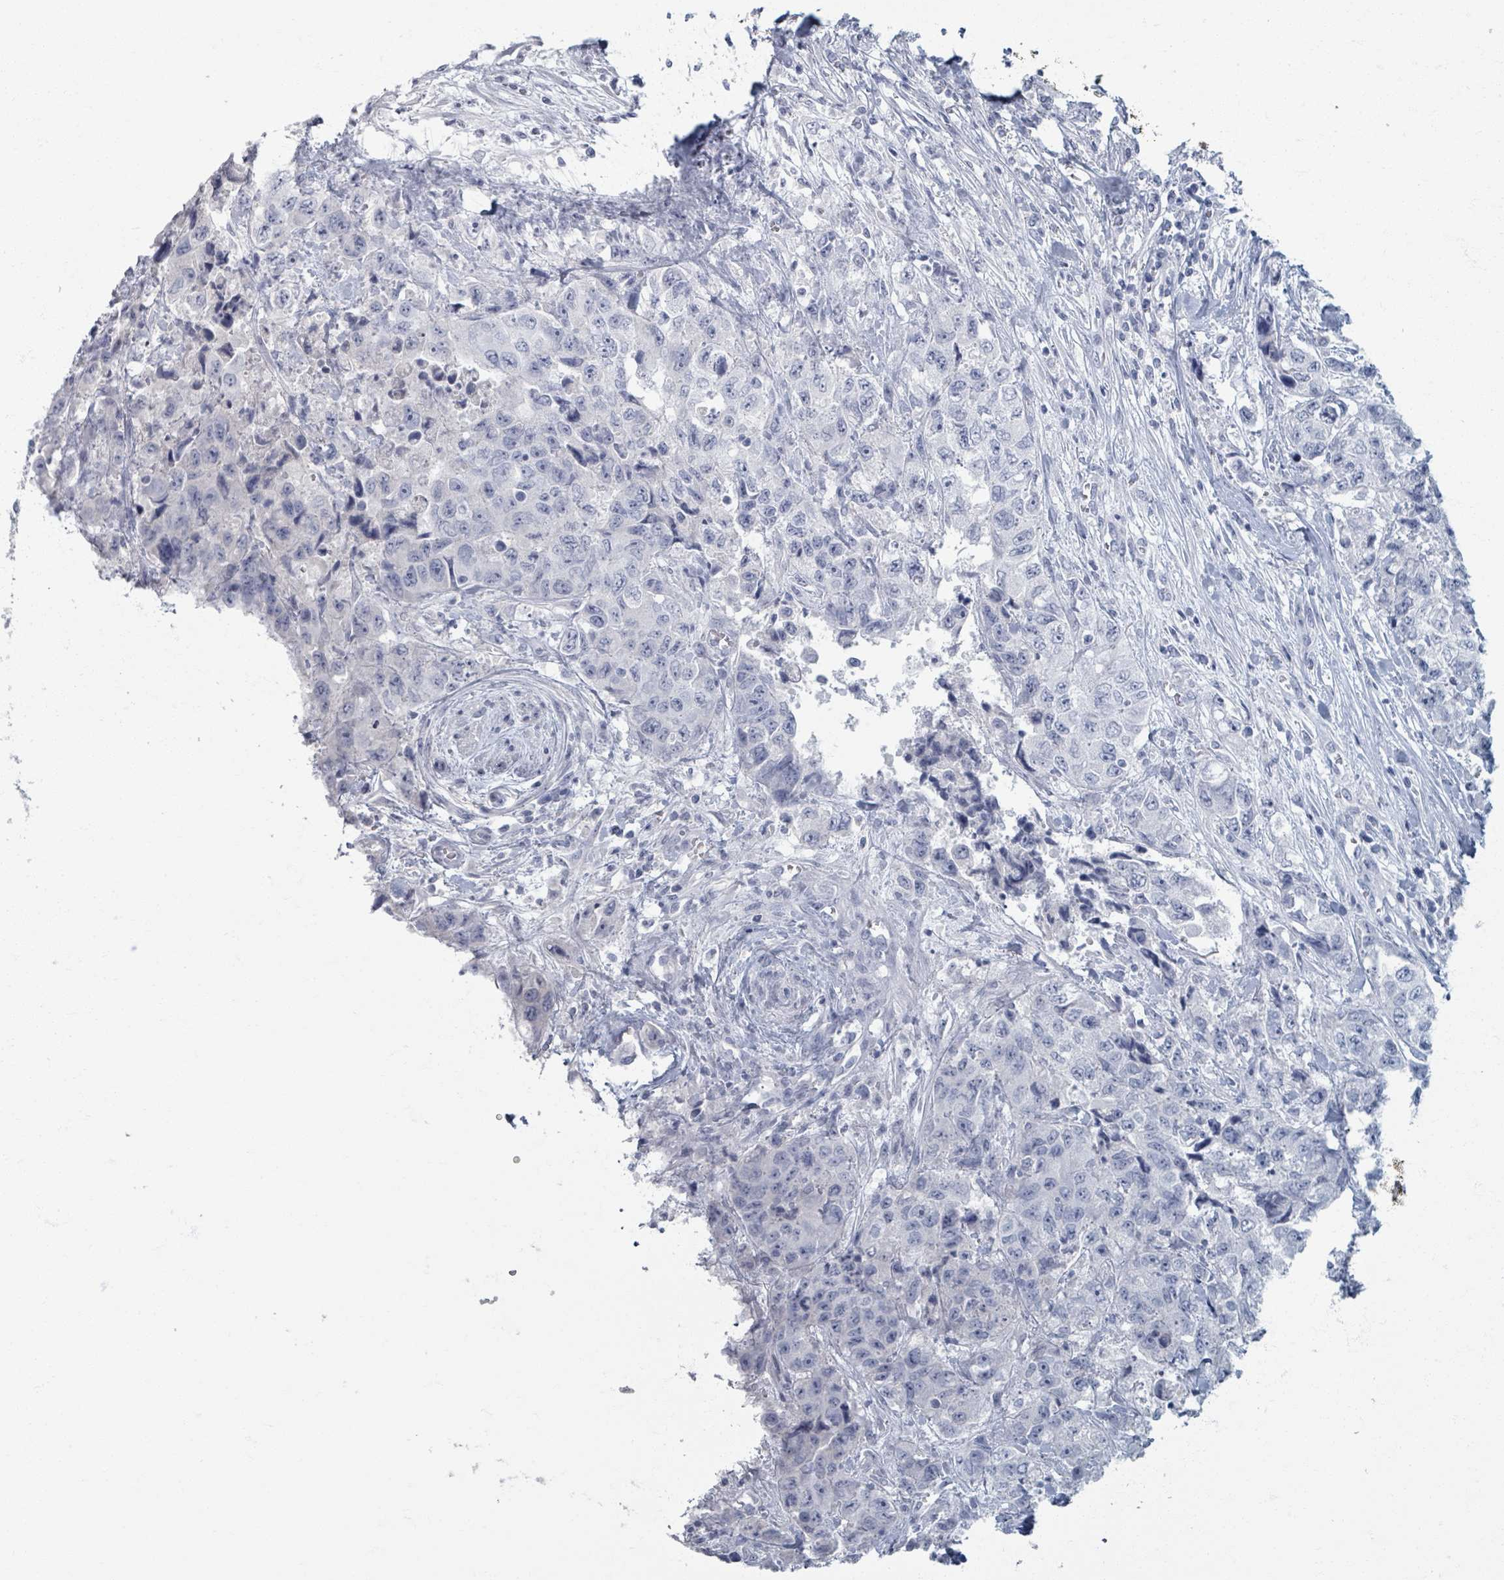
{"staining": {"intensity": "negative", "quantity": "none", "location": "none"}, "tissue": "urothelial cancer", "cell_type": "Tumor cells", "image_type": "cancer", "snomed": [{"axis": "morphology", "description": "Urothelial carcinoma, High grade"}, {"axis": "topography", "description": "Urinary bladder"}], "caption": "Immunohistochemical staining of high-grade urothelial carcinoma shows no significant staining in tumor cells. (DAB IHC visualized using brightfield microscopy, high magnification).", "gene": "TAS2R1", "patient": {"sex": "female", "age": 78}}